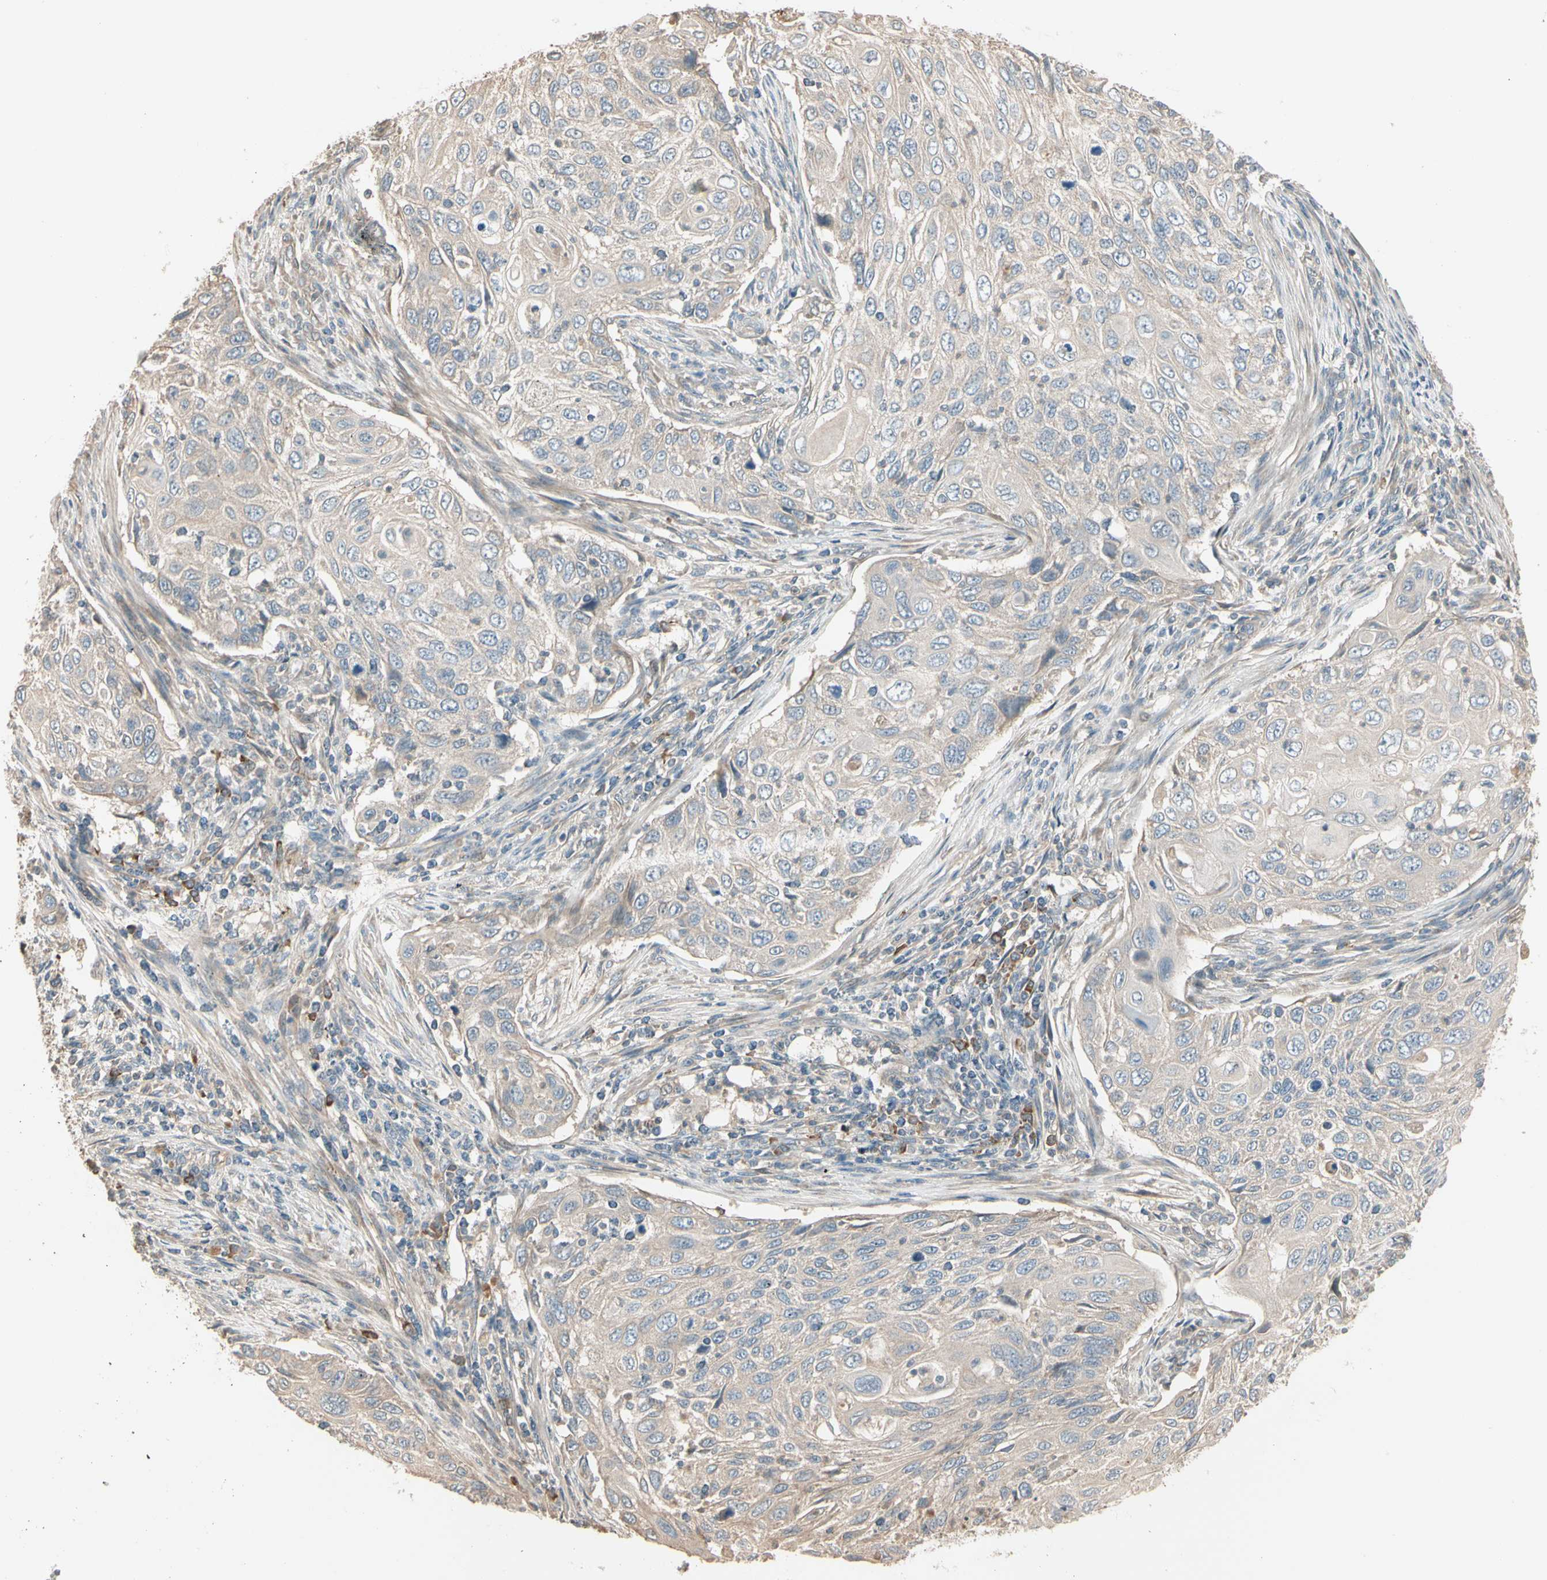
{"staining": {"intensity": "weak", "quantity": ">75%", "location": "cytoplasmic/membranous"}, "tissue": "cervical cancer", "cell_type": "Tumor cells", "image_type": "cancer", "snomed": [{"axis": "morphology", "description": "Squamous cell carcinoma, NOS"}, {"axis": "topography", "description": "Cervix"}], "caption": "Immunohistochemical staining of human cervical cancer (squamous cell carcinoma) demonstrates low levels of weak cytoplasmic/membranous protein staining in about >75% of tumor cells.", "gene": "TNFRSF21", "patient": {"sex": "female", "age": 70}}